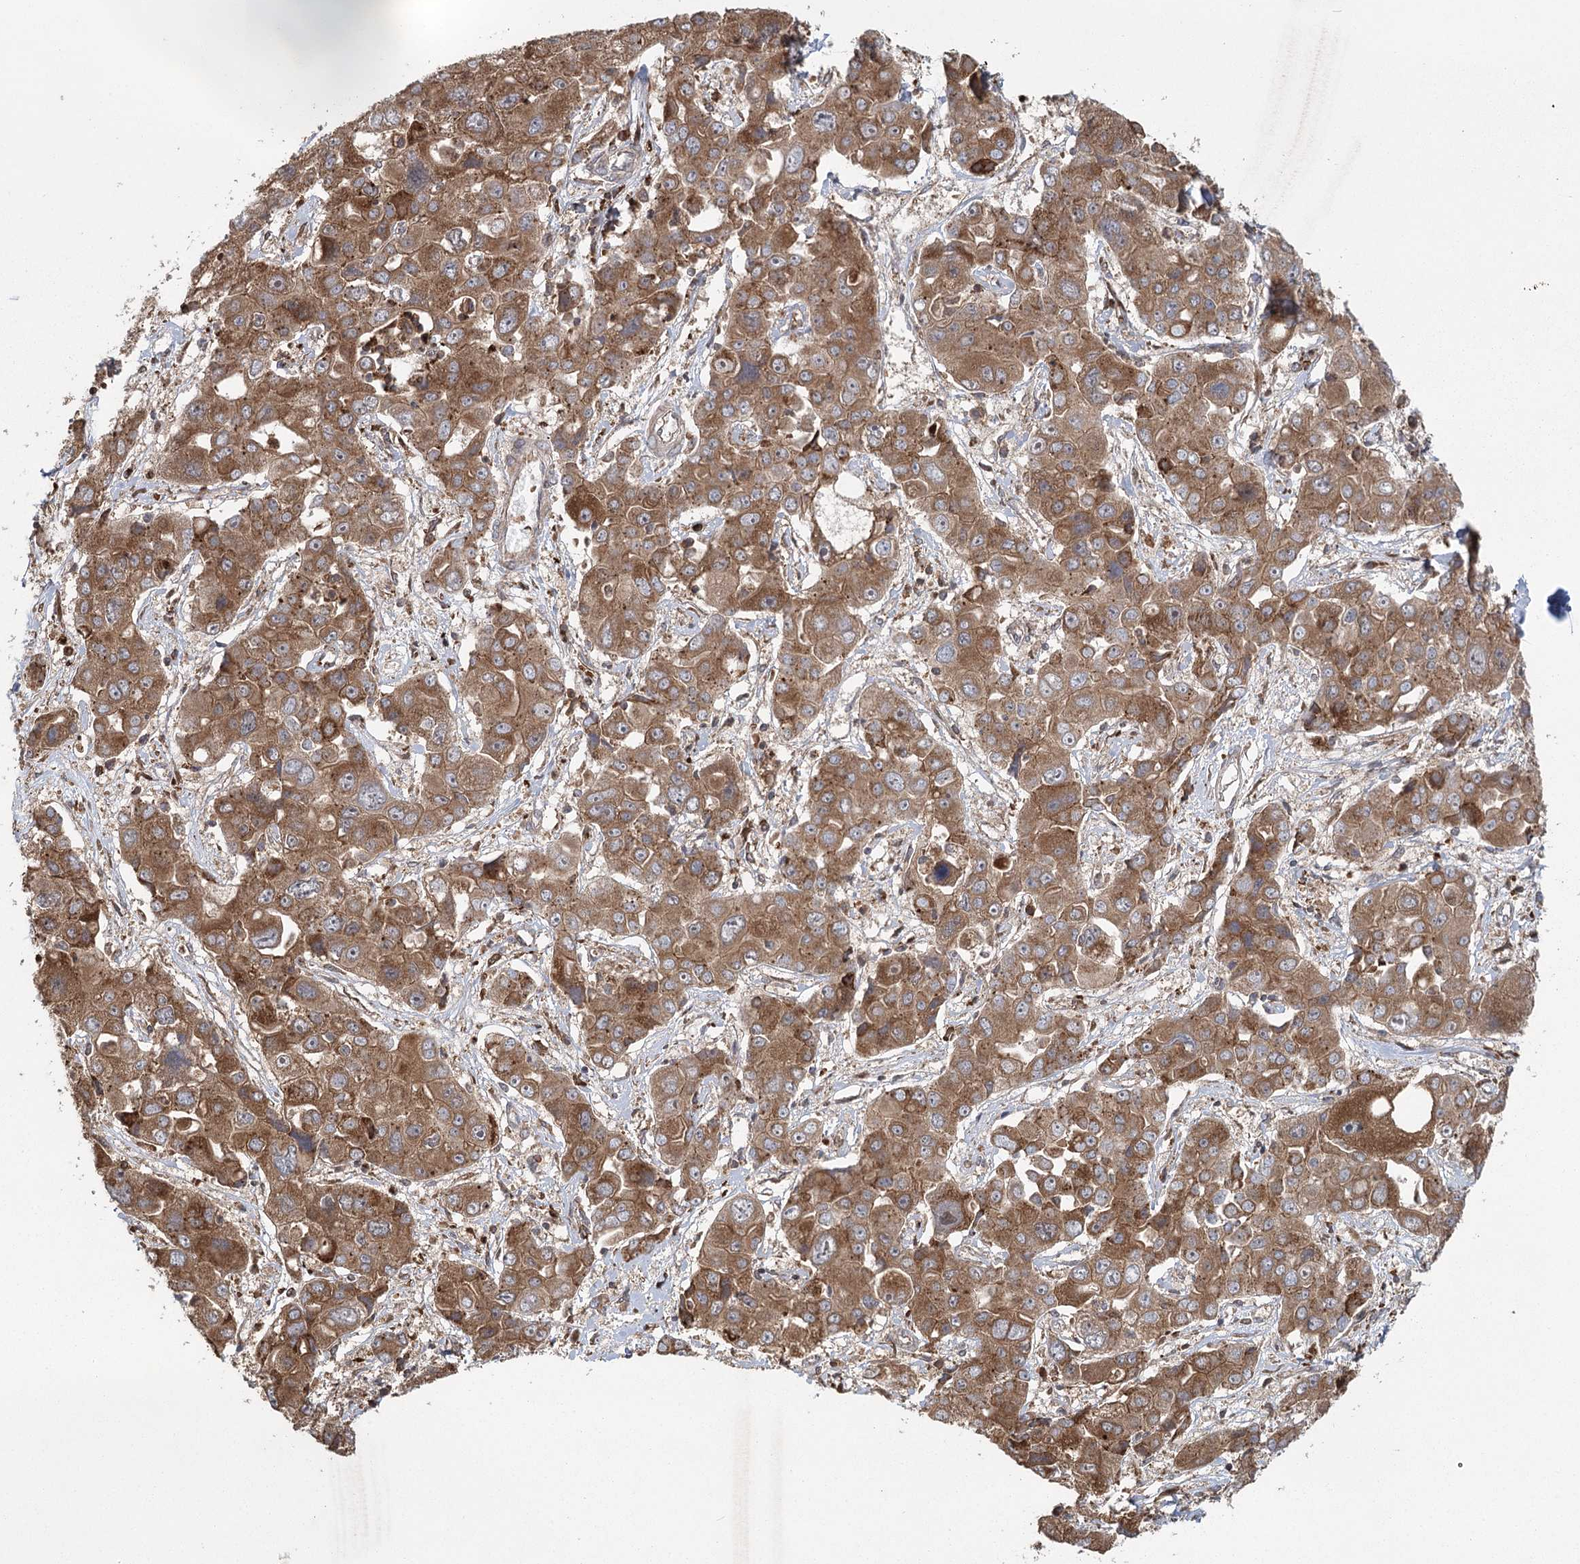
{"staining": {"intensity": "moderate", "quantity": ">75%", "location": "cytoplasmic/membranous"}, "tissue": "liver cancer", "cell_type": "Tumor cells", "image_type": "cancer", "snomed": [{"axis": "morphology", "description": "Cholangiocarcinoma"}, {"axis": "topography", "description": "Liver"}], "caption": "Tumor cells reveal medium levels of moderate cytoplasmic/membranous staining in approximately >75% of cells in cholangiocarcinoma (liver). The staining was performed using DAB (3,3'-diaminobenzidine), with brown indicating positive protein expression. Nuclei are stained blue with hematoxylin.", "gene": "PLEKHA7", "patient": {"sex": "male", "age": 67}}